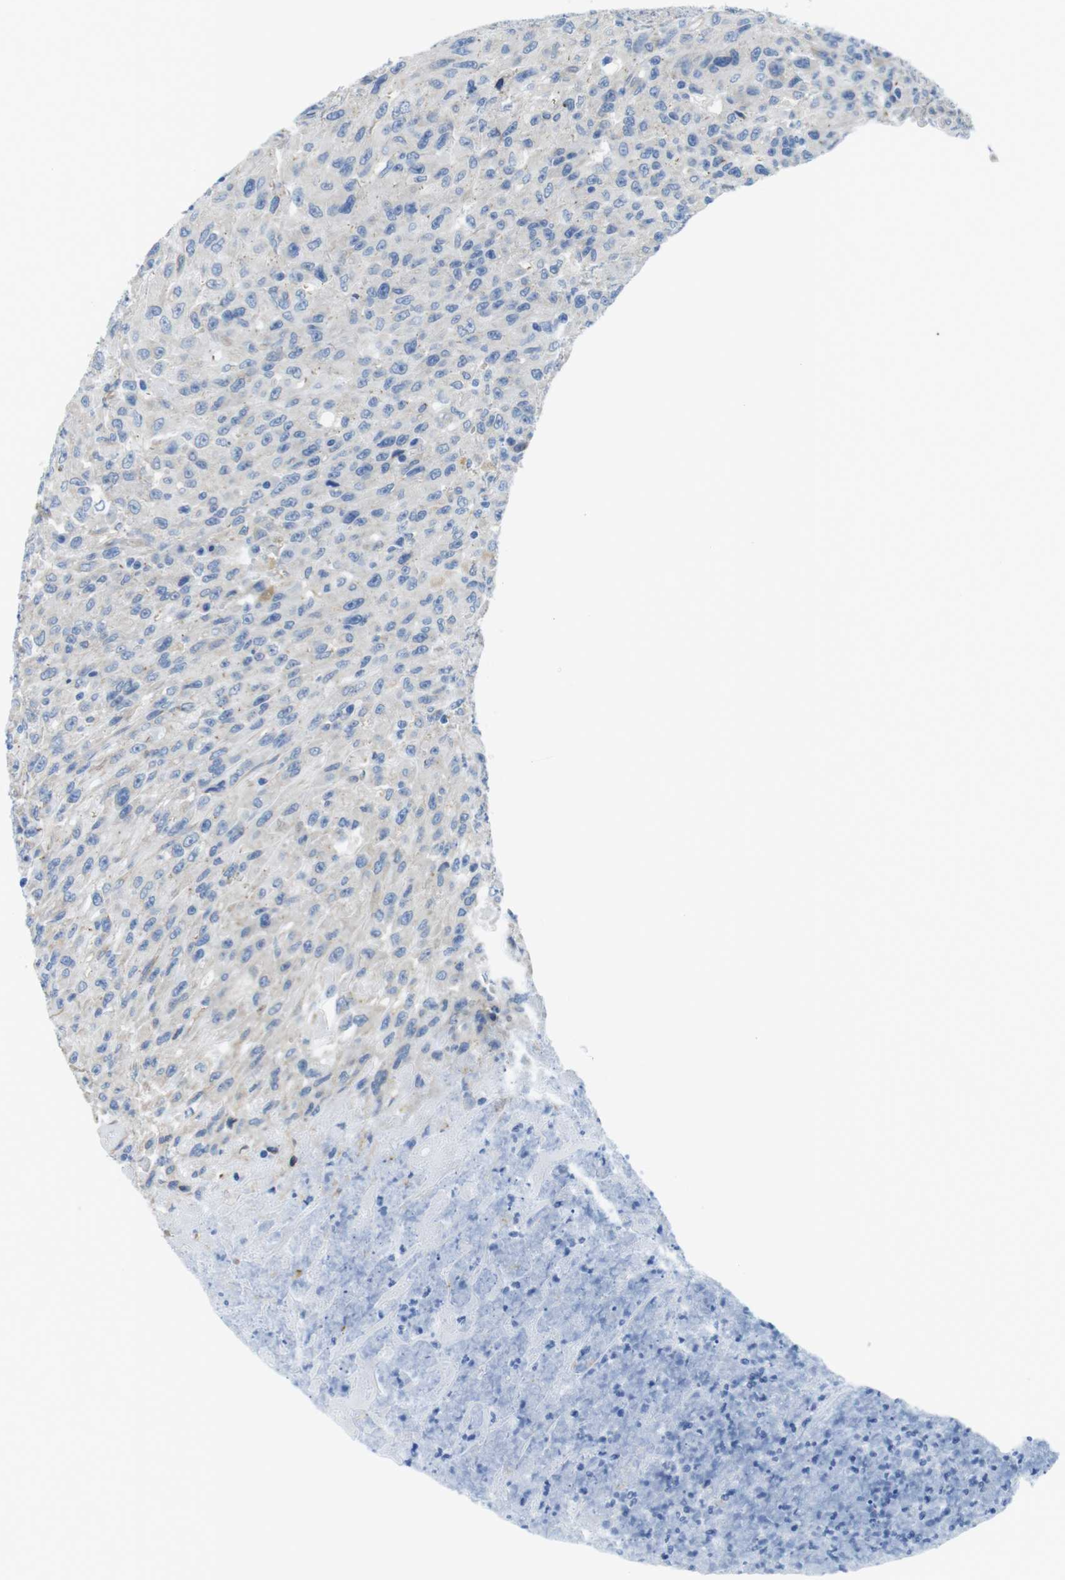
{"staining": {"intensity": "negative", "quantity": "none", "location": "none"}, "tissue": "urothelial cancer", "cell_type": "Tumor cells", "image_type": "cancer", "snomed": [{"axis": "morphology", "description": "Urothelial carcinoma, High grade"}, {"axis": "topography", "description": "Urinary bladder"}], "caption": "The micrograph exhibits no significant positivity in tumor cells of urothelial cancer.", "gene": "CDH8", "patient": {"sex": "male", "age": 66}}